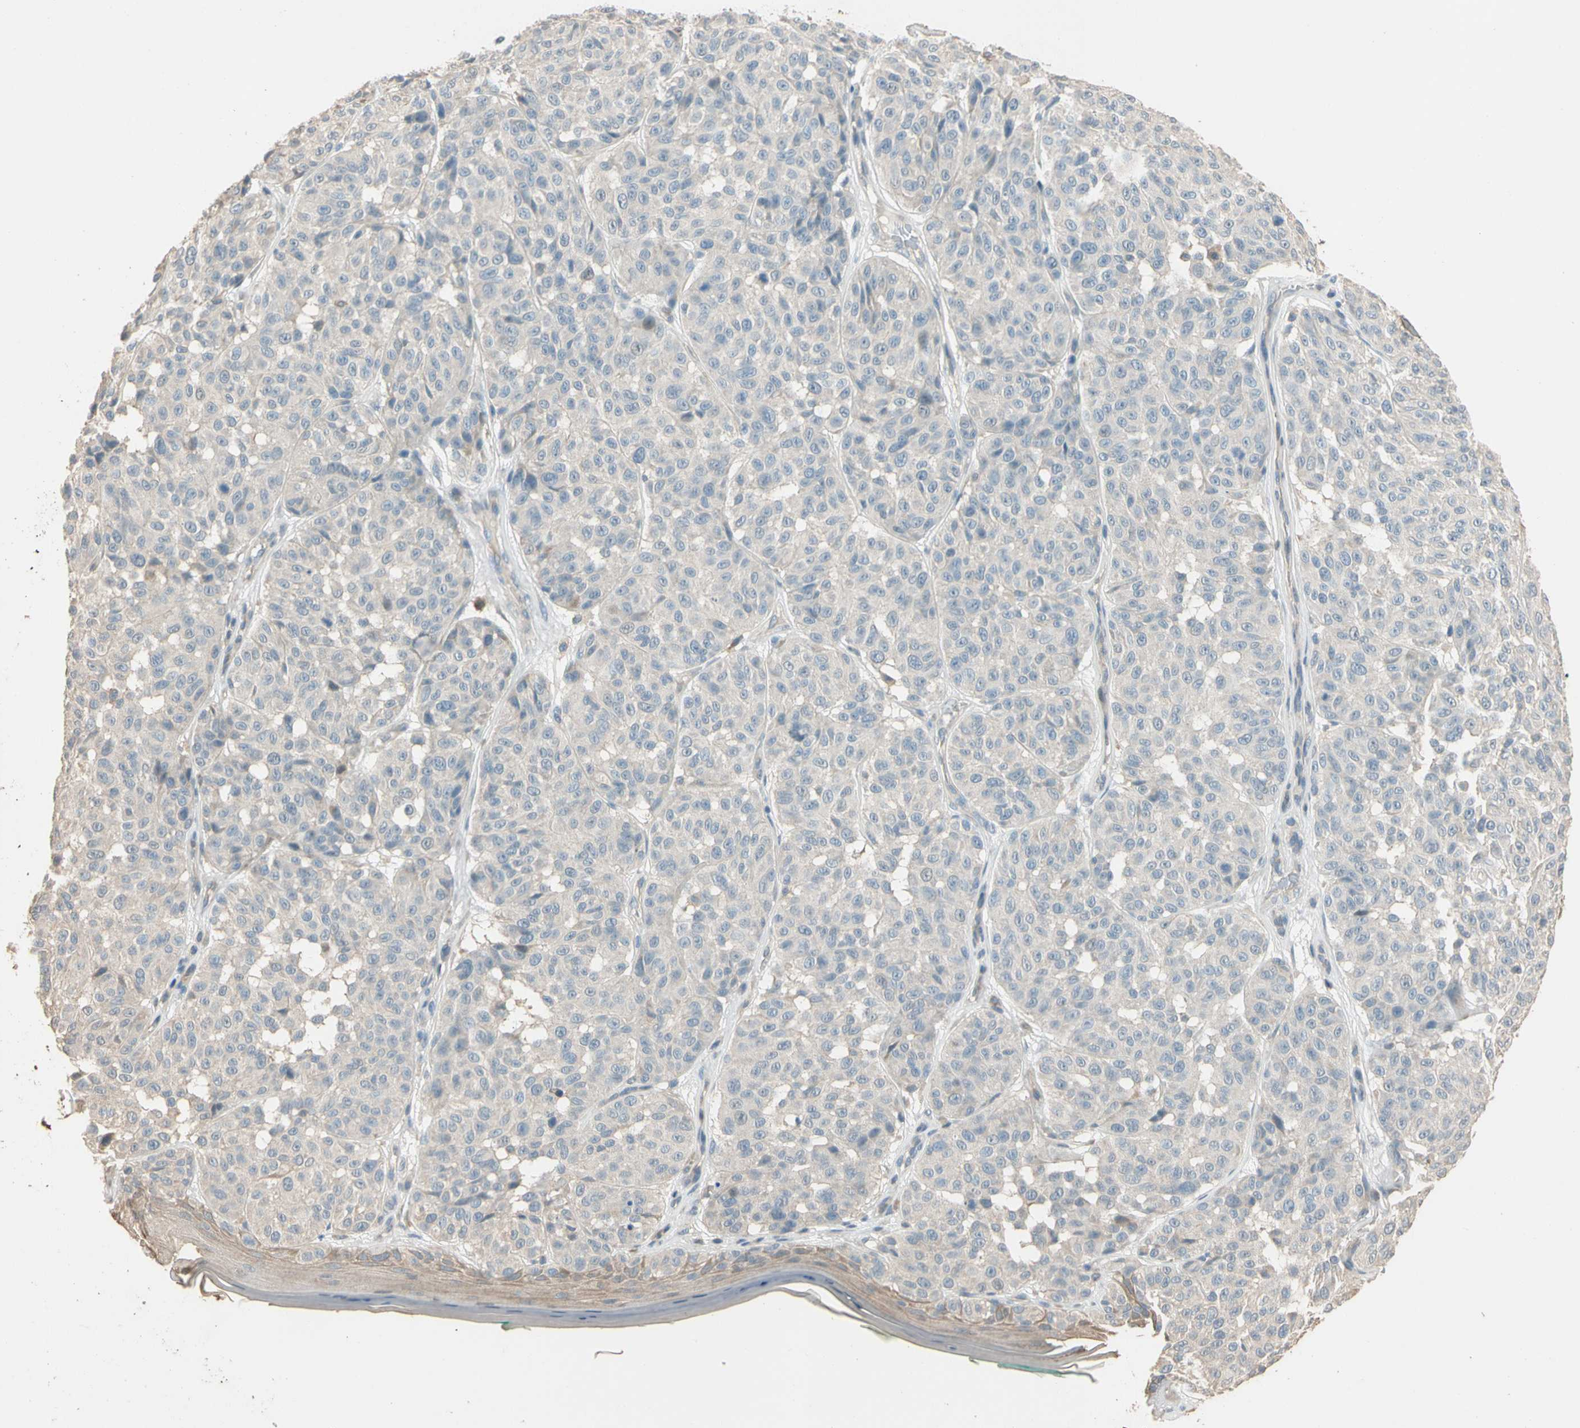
{"staining": {"intensity": "negative", "quantity": "none", "location": "none"}, "tissue": "melanoma", "cell_type": "Tumor cells", "image_type": "cancer", "snomed": [{"axis": "morphology", "description": "Malignant melanoma, NOS"}, {"axis": "topography", "description": "Skin"}], "caption": "DAB (3,3'-diaminobenzidine) immunohistochemical staining of melanoma shows no significant positivity in tumor cells. The staining was performed using DAB to visualize the protein expression in brown, while the nuclei were stained in blue with hematoxylin (Magnification: 20x).", "gene": "MAP3K7", "patient": {"sex": "female", "age": 46}}